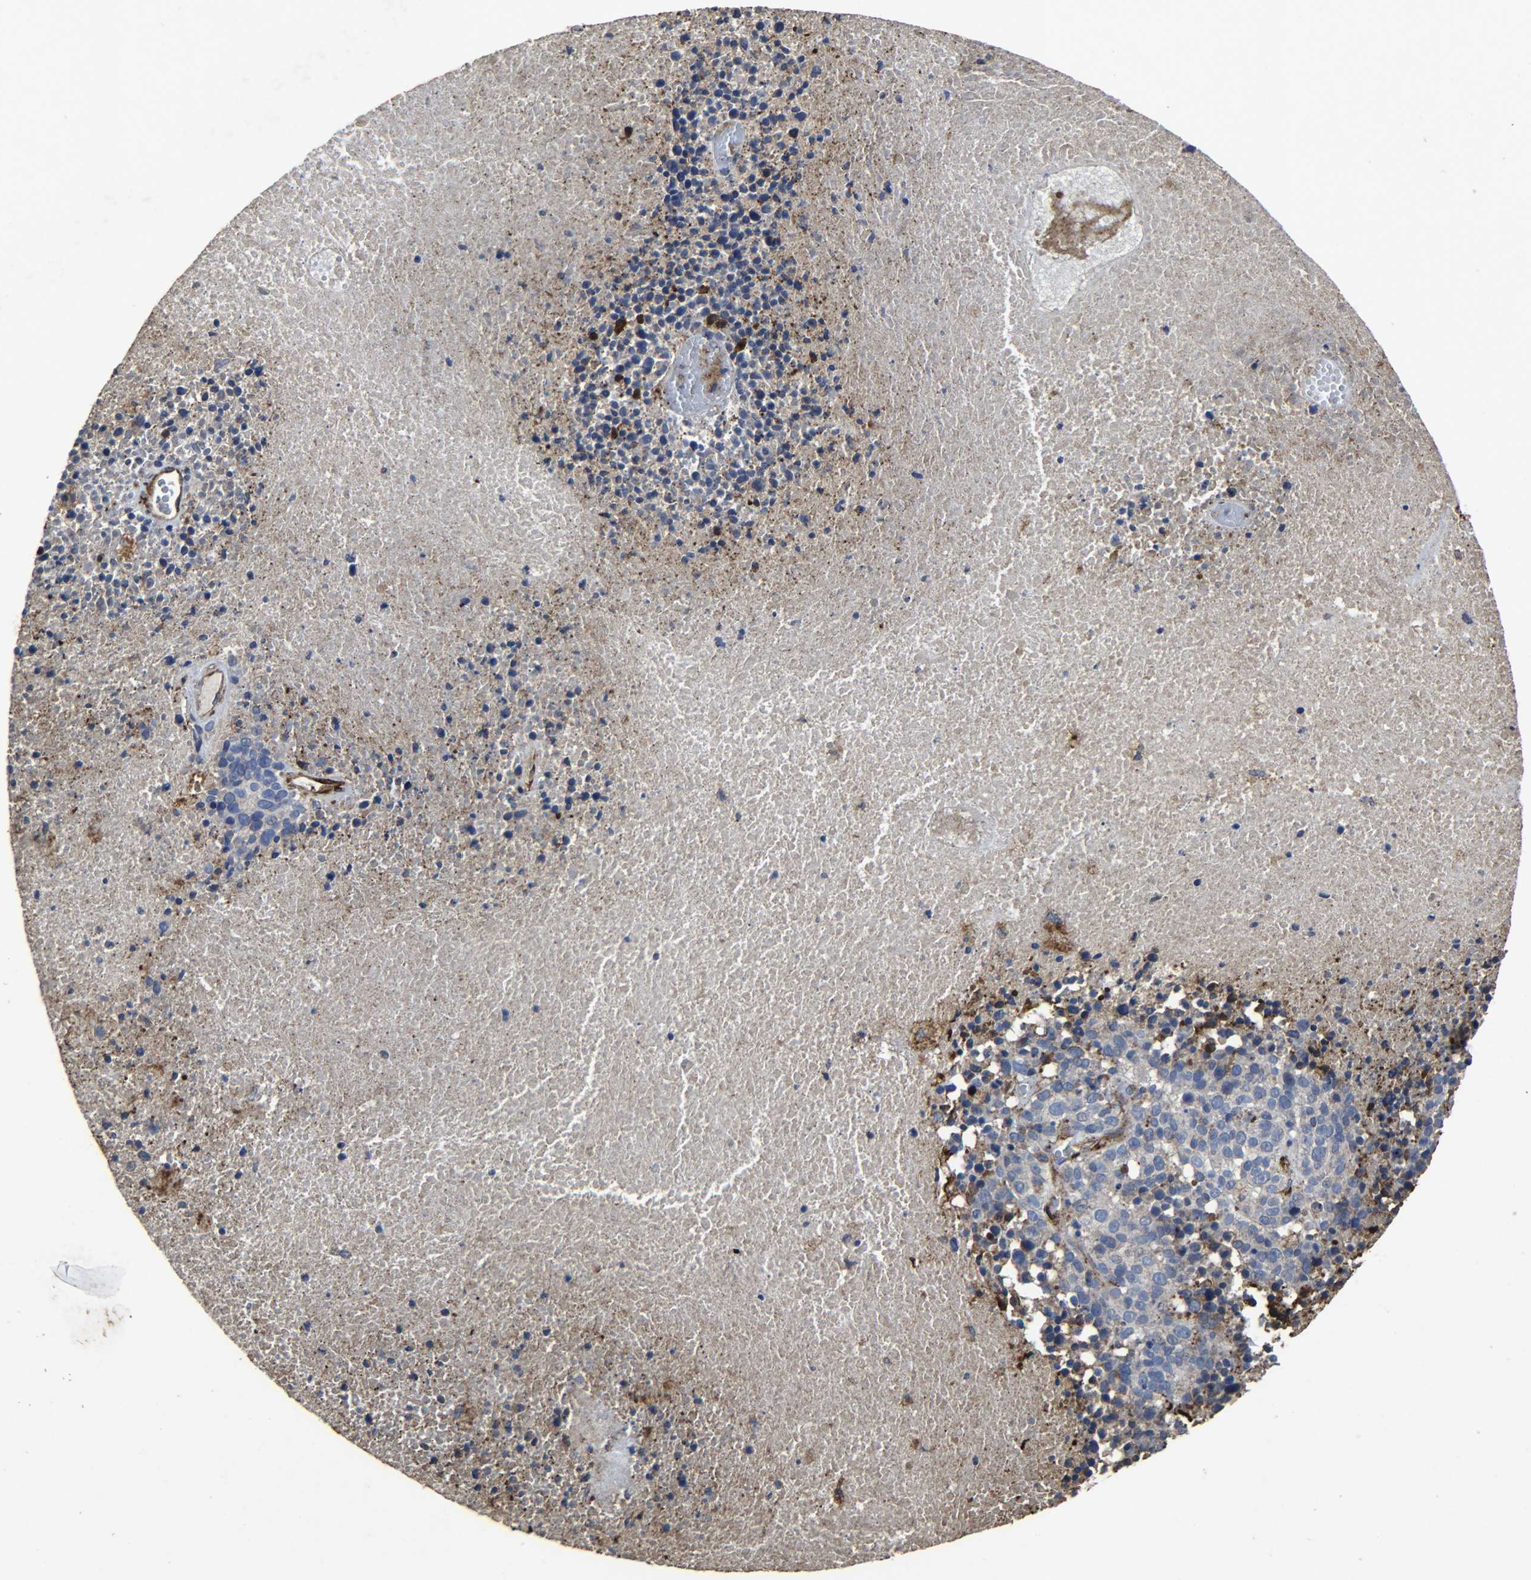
{"staining": {"intensity": "negative", "quantity": "none", "location": "none"}, "tissue": "melanoma", "cell_type": "Tumor cells", "image_type": "cancer", "snomed": [{"axis": "morphology", "description": "Malignant melanoma, Metastatic site"}, {"axis": "topography", "description": "Cerebral cortex"}], "caption": "A high-resolution image shows immunohistochemistry staining of melanoma, which displays no significant expression in tumor cells. (Stains: DAB immunohistochemistry (IHC) with hematoxylin counter stain, Microscopy: brightfield microscopy at high magnification).", "gene": "TPM4", "patient": {"sex": "female", "age": 52}}